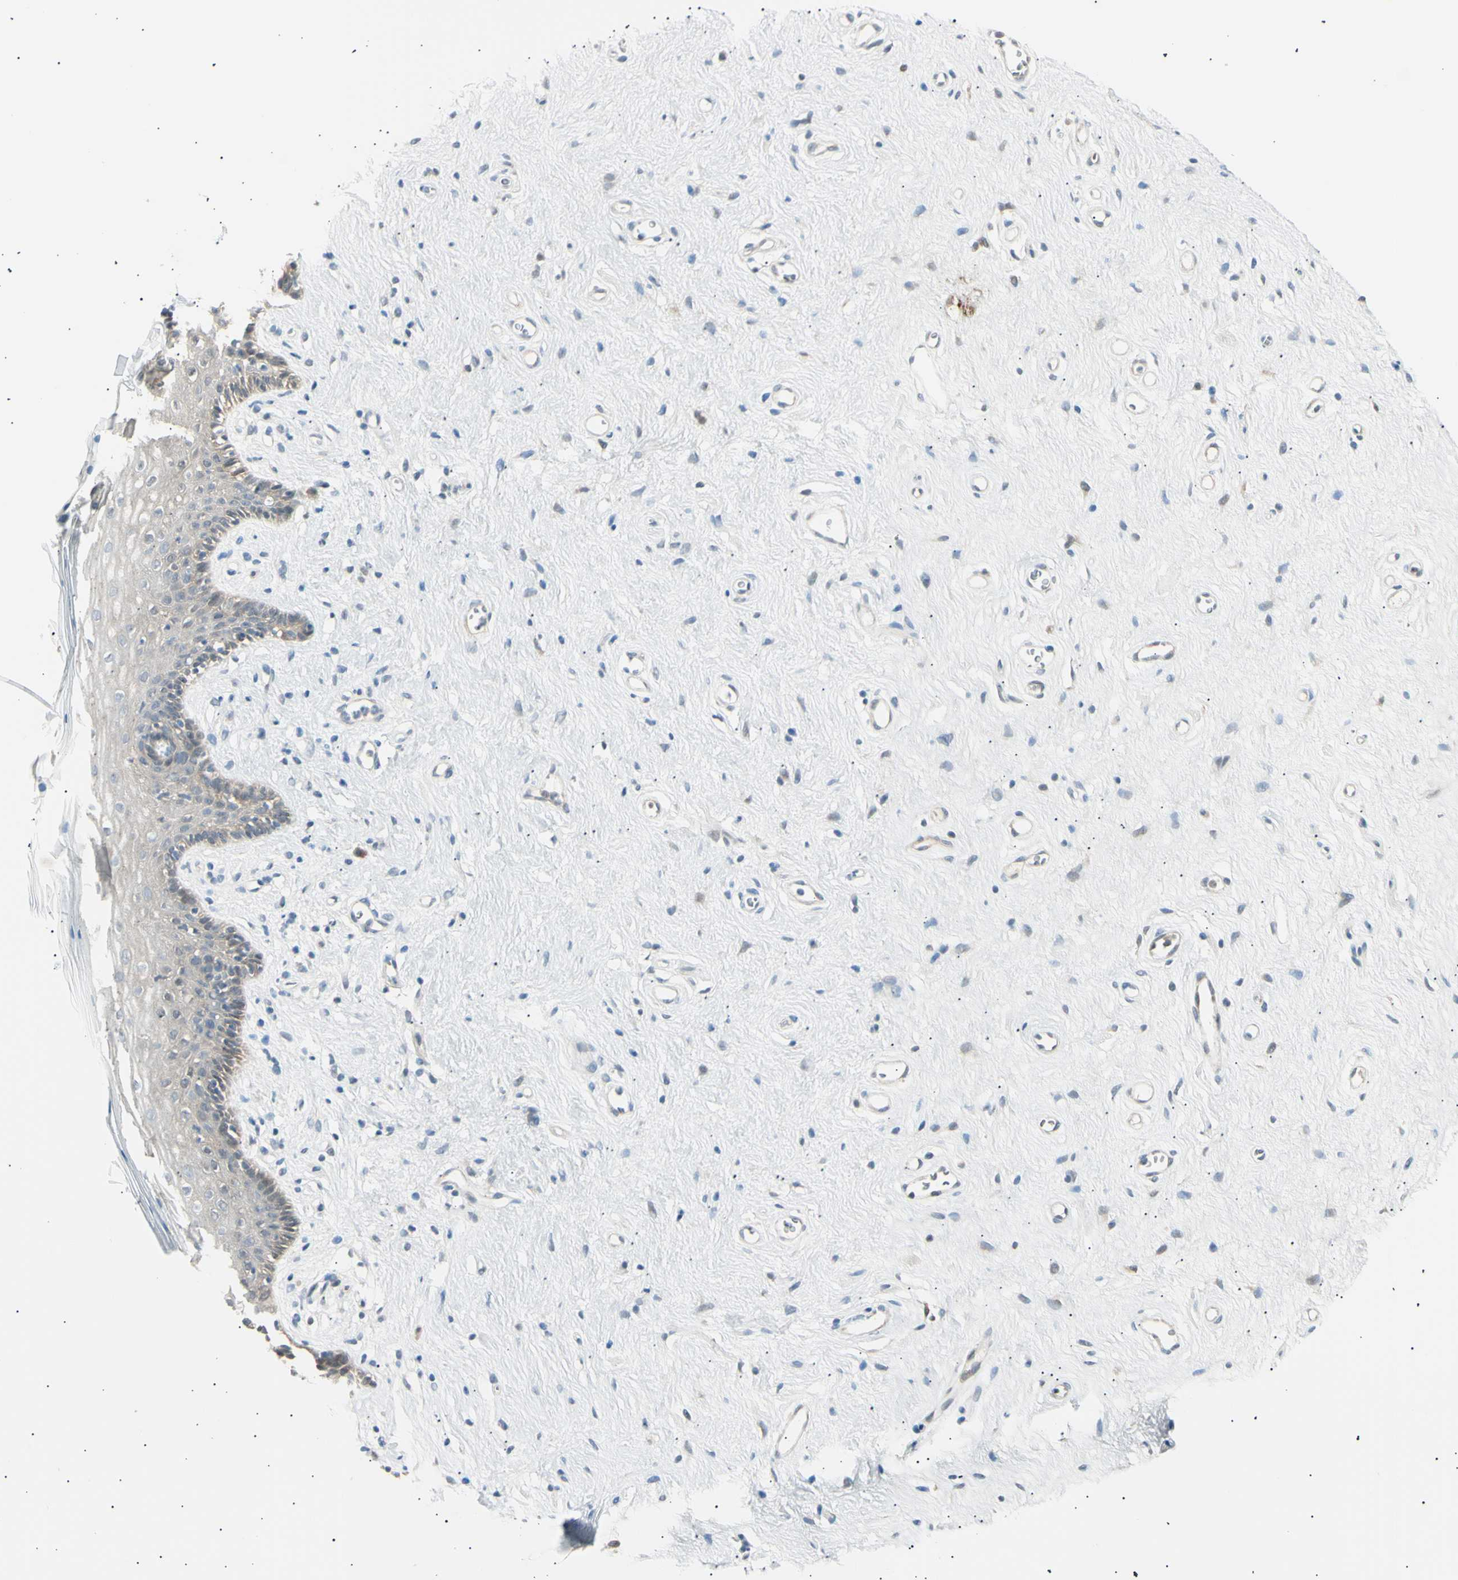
{"staining": {"intensity": "weak", "quantity": "<25%", "location": "cytoplasmic/membranous"}, "tissue": "vagina", "cell_type": "Squamous epithelial cells", "image_type": "normal", "snomed": [{"axis": "morphology", "description": "Normal tissue, NOS"}, {"axis": "topography", "description": "Vagina"}], "caption": "Histopathology image shows no protein staining in squamous epithelial cells of benign vagina. (Stains: DAB immunohistochemistry with hematoxylin counter stain, Microscopy: brightfield microscopy at high magnification).", "gene": "LHPP", "patient": {"sex": "female", "age": 44}}